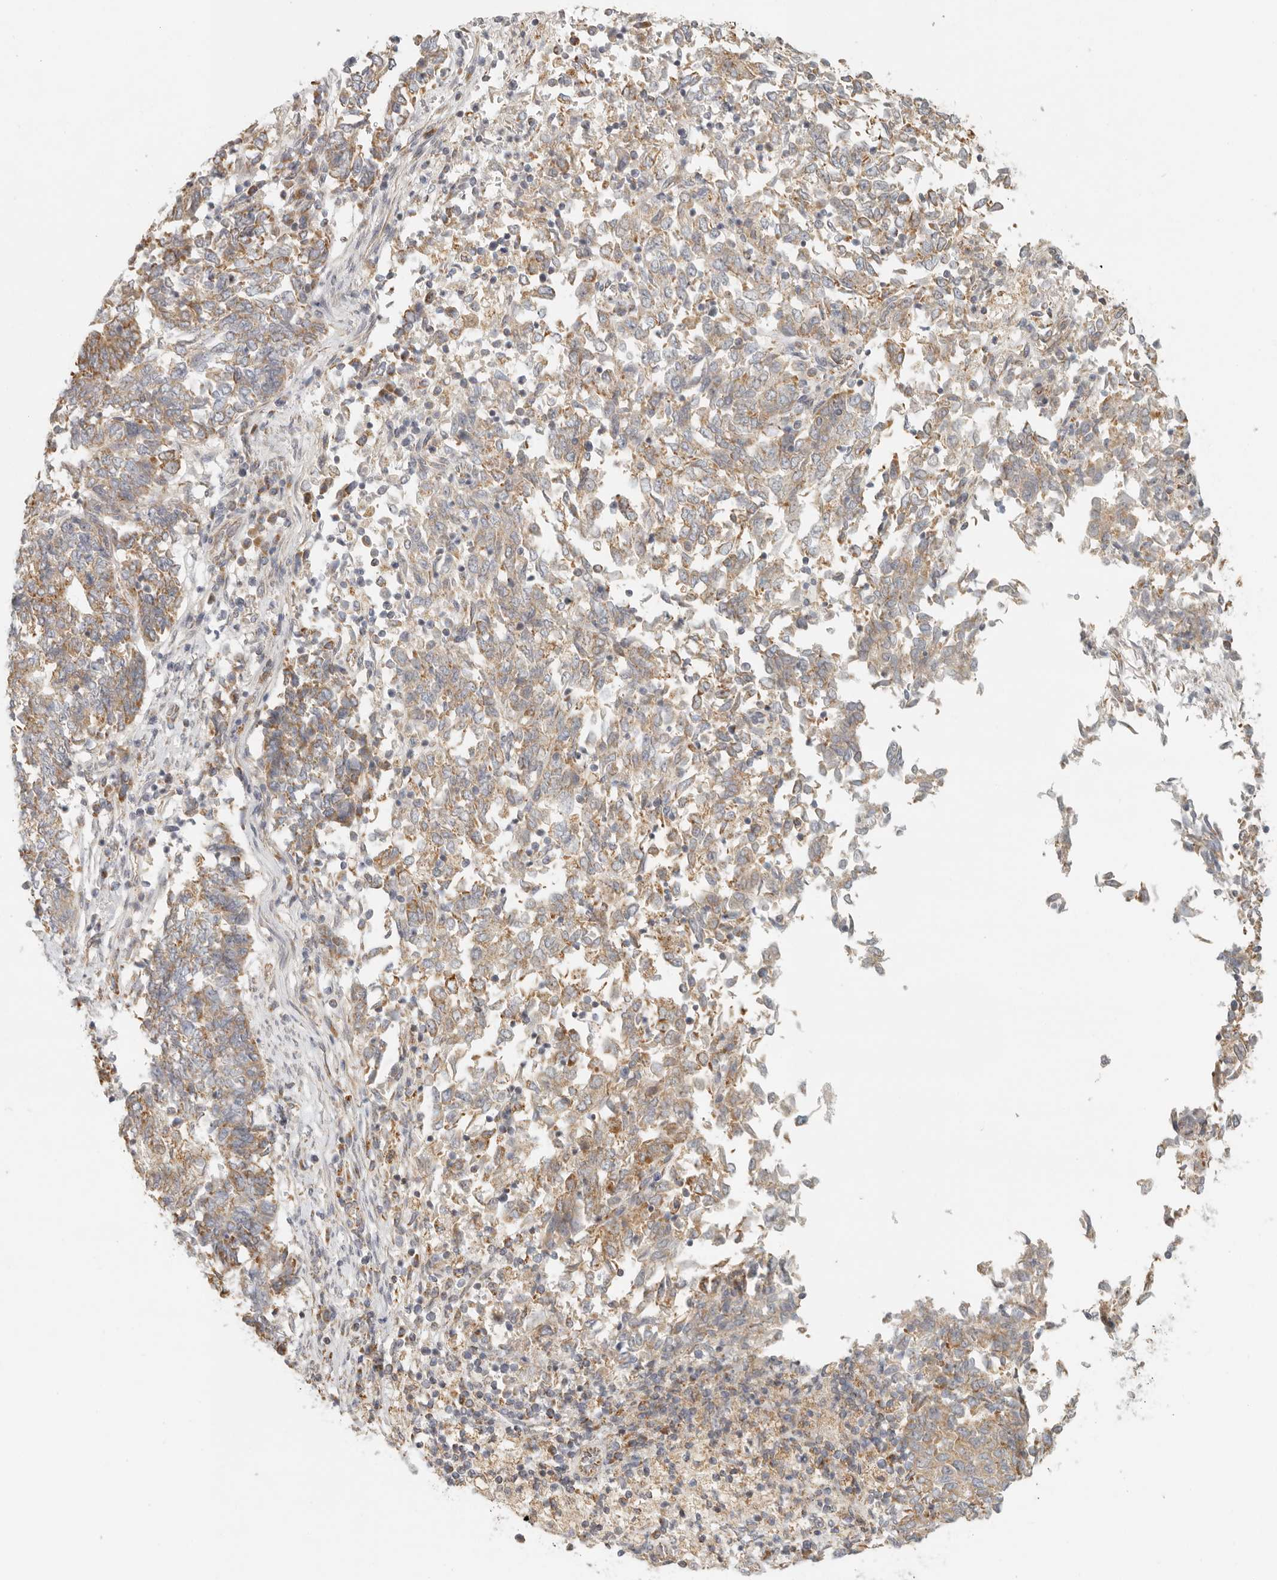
{"staining": {"intensity": "moderate", "quantity": ">75%", "location": "cytoplasmic/membranous"}, "tissue": "endometrial cancer", "cell_type": "Tumor cells", "image_type": "cancer", "snomed": [{"axis": "morphology", "description": "Adenocarcinoma, NOS"}, {"axis": "topography", "description": "Endometrium"}], "caption": "IHC micrograph of neoplastic tissue: human endometrial adenocarcinoma stained using immunohistochemistry (IHC) demonstrates medium levels of moderate protein expression localized specifically in the cytoplasmic/membranous of tumor cells, appearing as a cytoplasmic/membranous brown color.", "gene": "KDF1", "patient": {"sex": "female", "age": 80}}